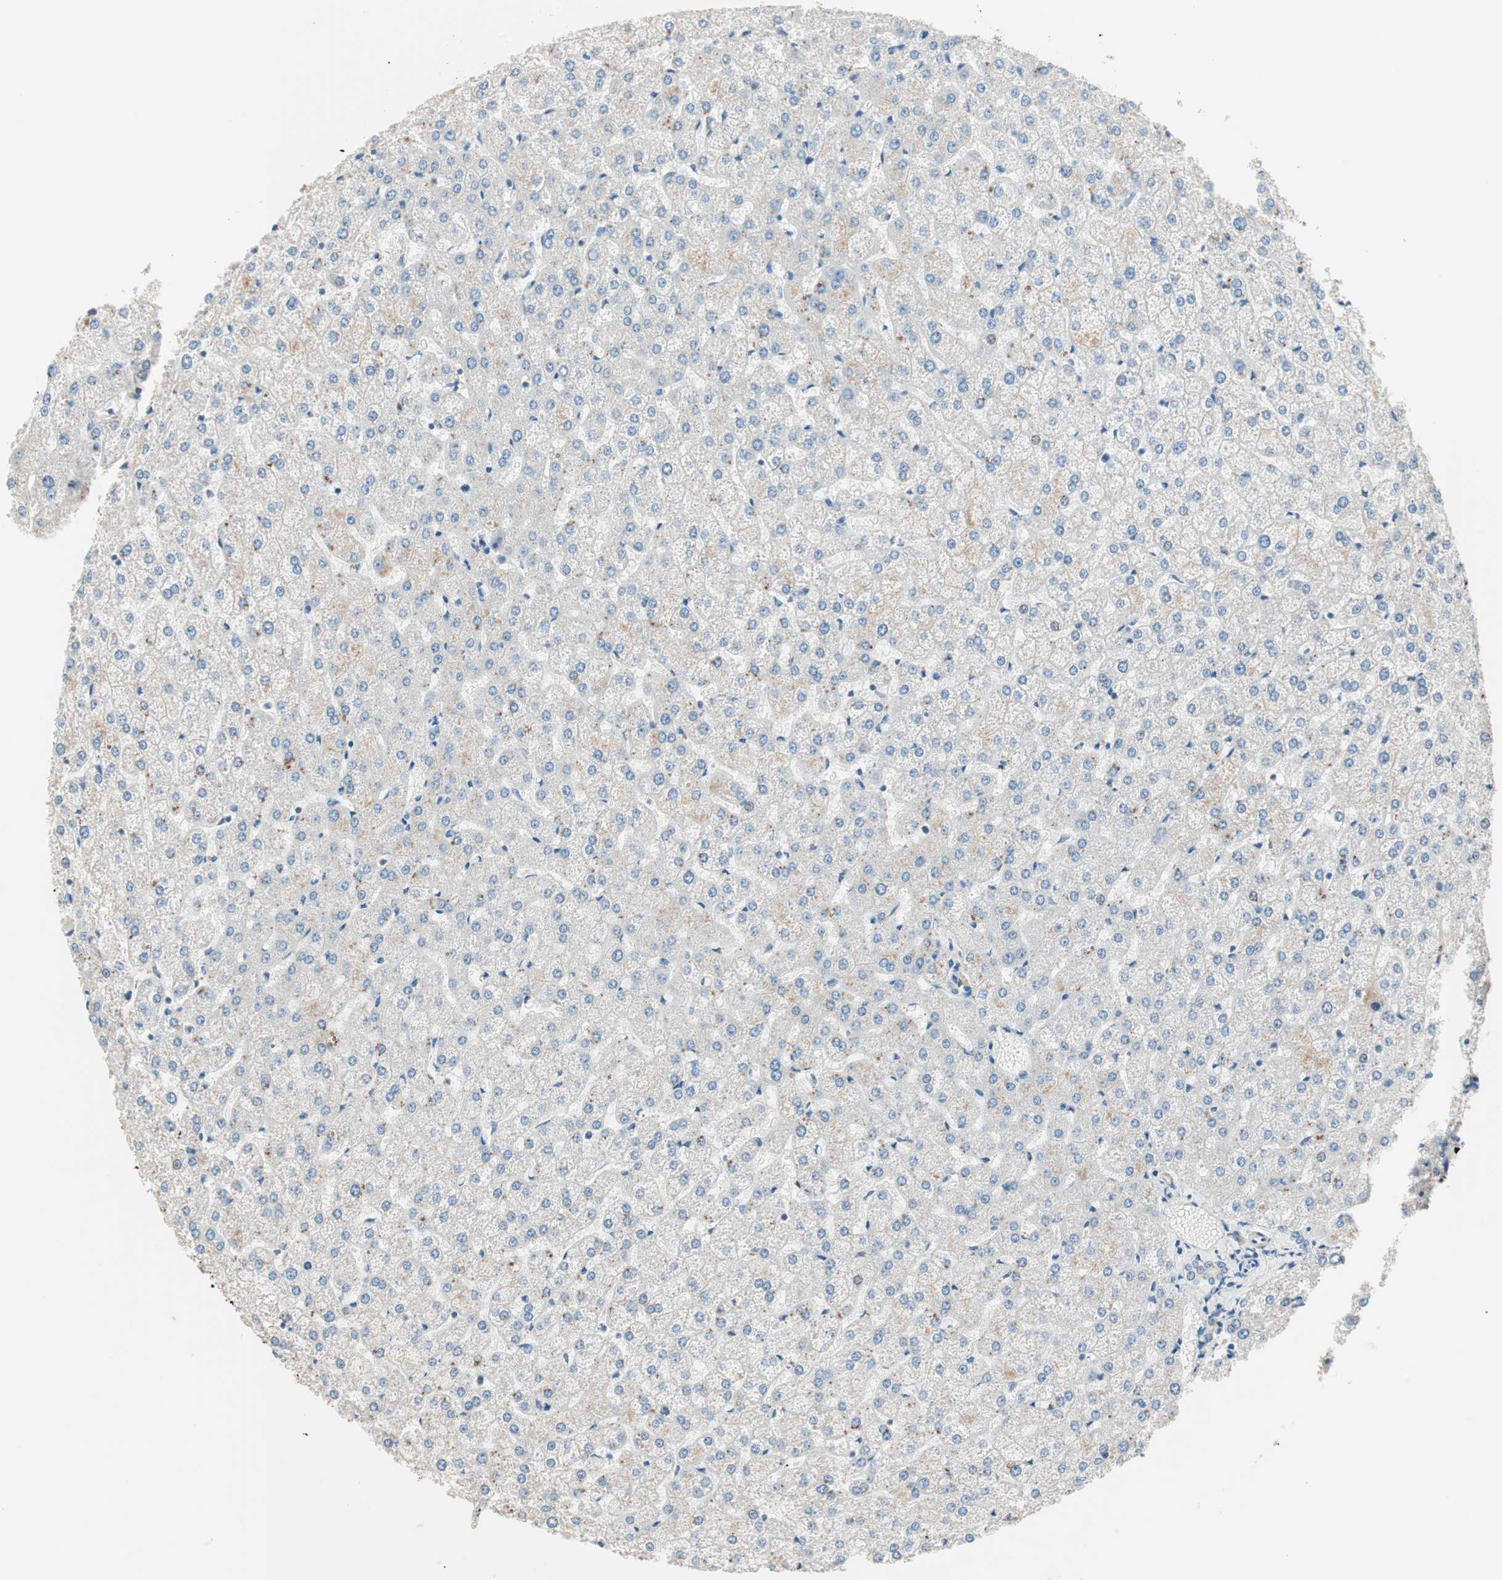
{"staining": {"intensity": "weak", "quantity": ">75%", "location": "cytoplasmic/membranous"}, "tissue": "liver", "cell_type": "Cholangiocytes", "image_type": "normal", "snomed": [{"axis": "morphology", "description": "Normal tissue, NOS"}, {"axis": "topography", "description": "Liver"}], "caption": "Weak cytoplasmic/membranous protein expression is identified in about >75% of cholangiocytes in liver. Immunohistochemistry (ihc) stains the protein in brown and the nuclei are stained blue.", "gene": "RAD54B", "patient": {"sex": "female", "age": 32}}